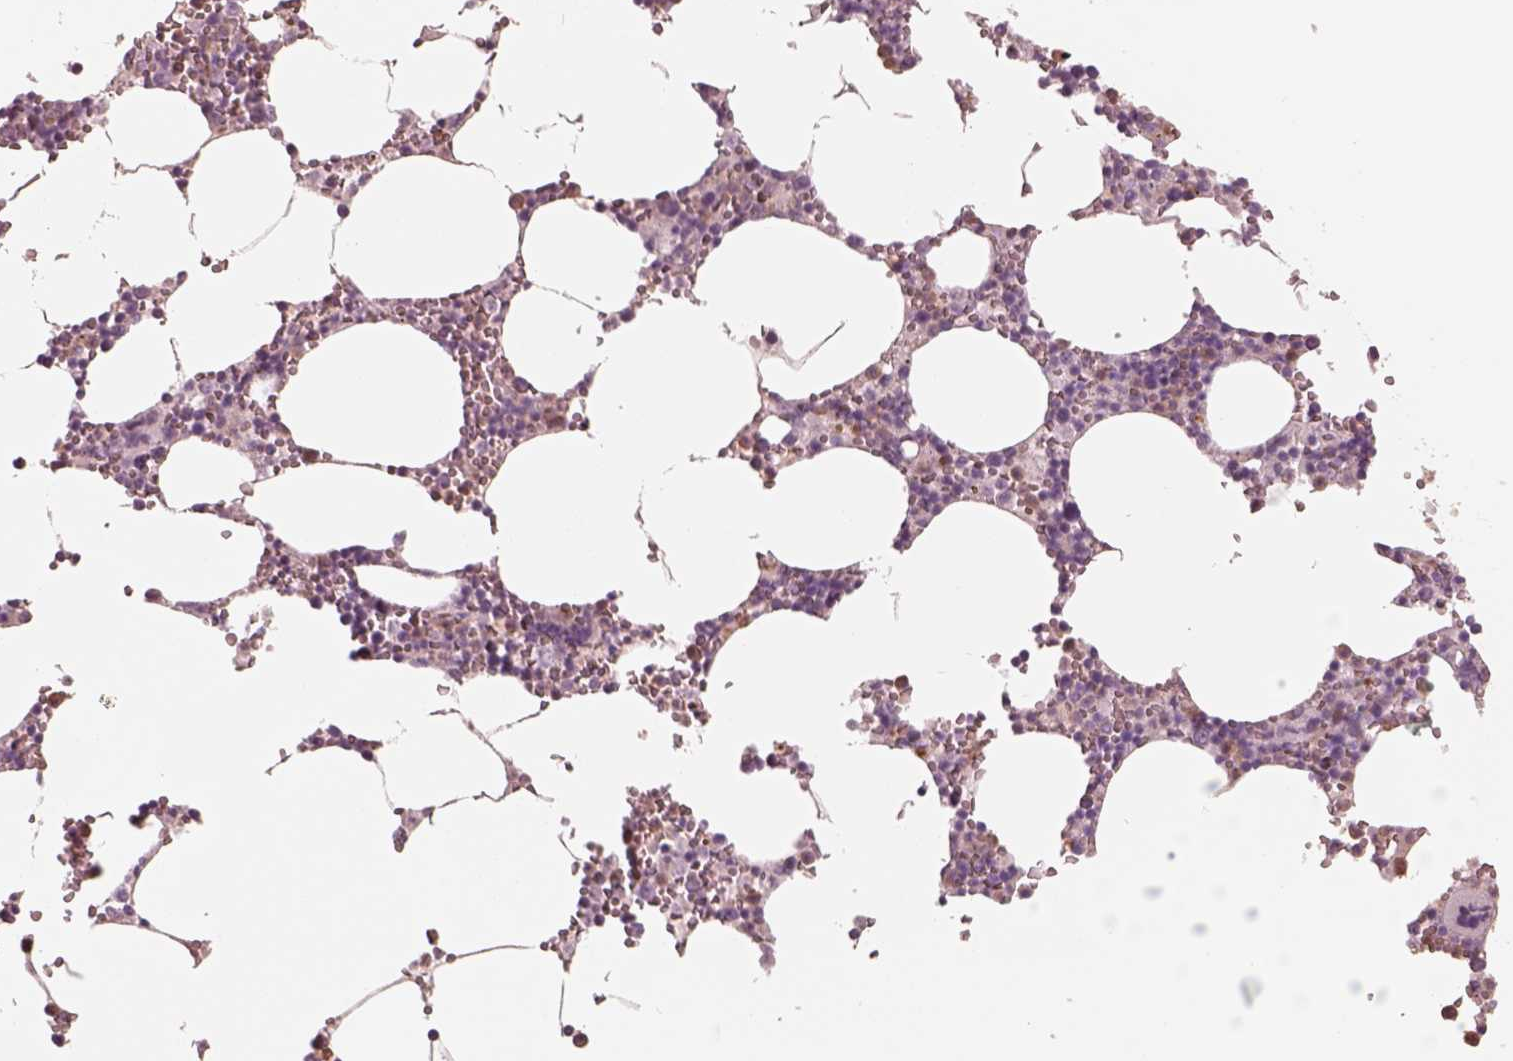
{"staining": {"intensity": "weak", "quantity": "<25%", "location": "cytoplasmic/membranous"}, "tissue": "bone marrow", "cell_type": "Hematopoietic cells", "image_type": "normal", "snomed": [{"axis": "morphology", "description": "Normal tissue, NOS"}, {"axis": "topography", "description": "Bone marrow"}], "caption": "There is no significant staining in hematopoietic cells of bone marrow. (IHC, brightfield microscopy, high magnification).", "gene": "GPRIN1", "patient": {"sex": "male", "age": 54}}